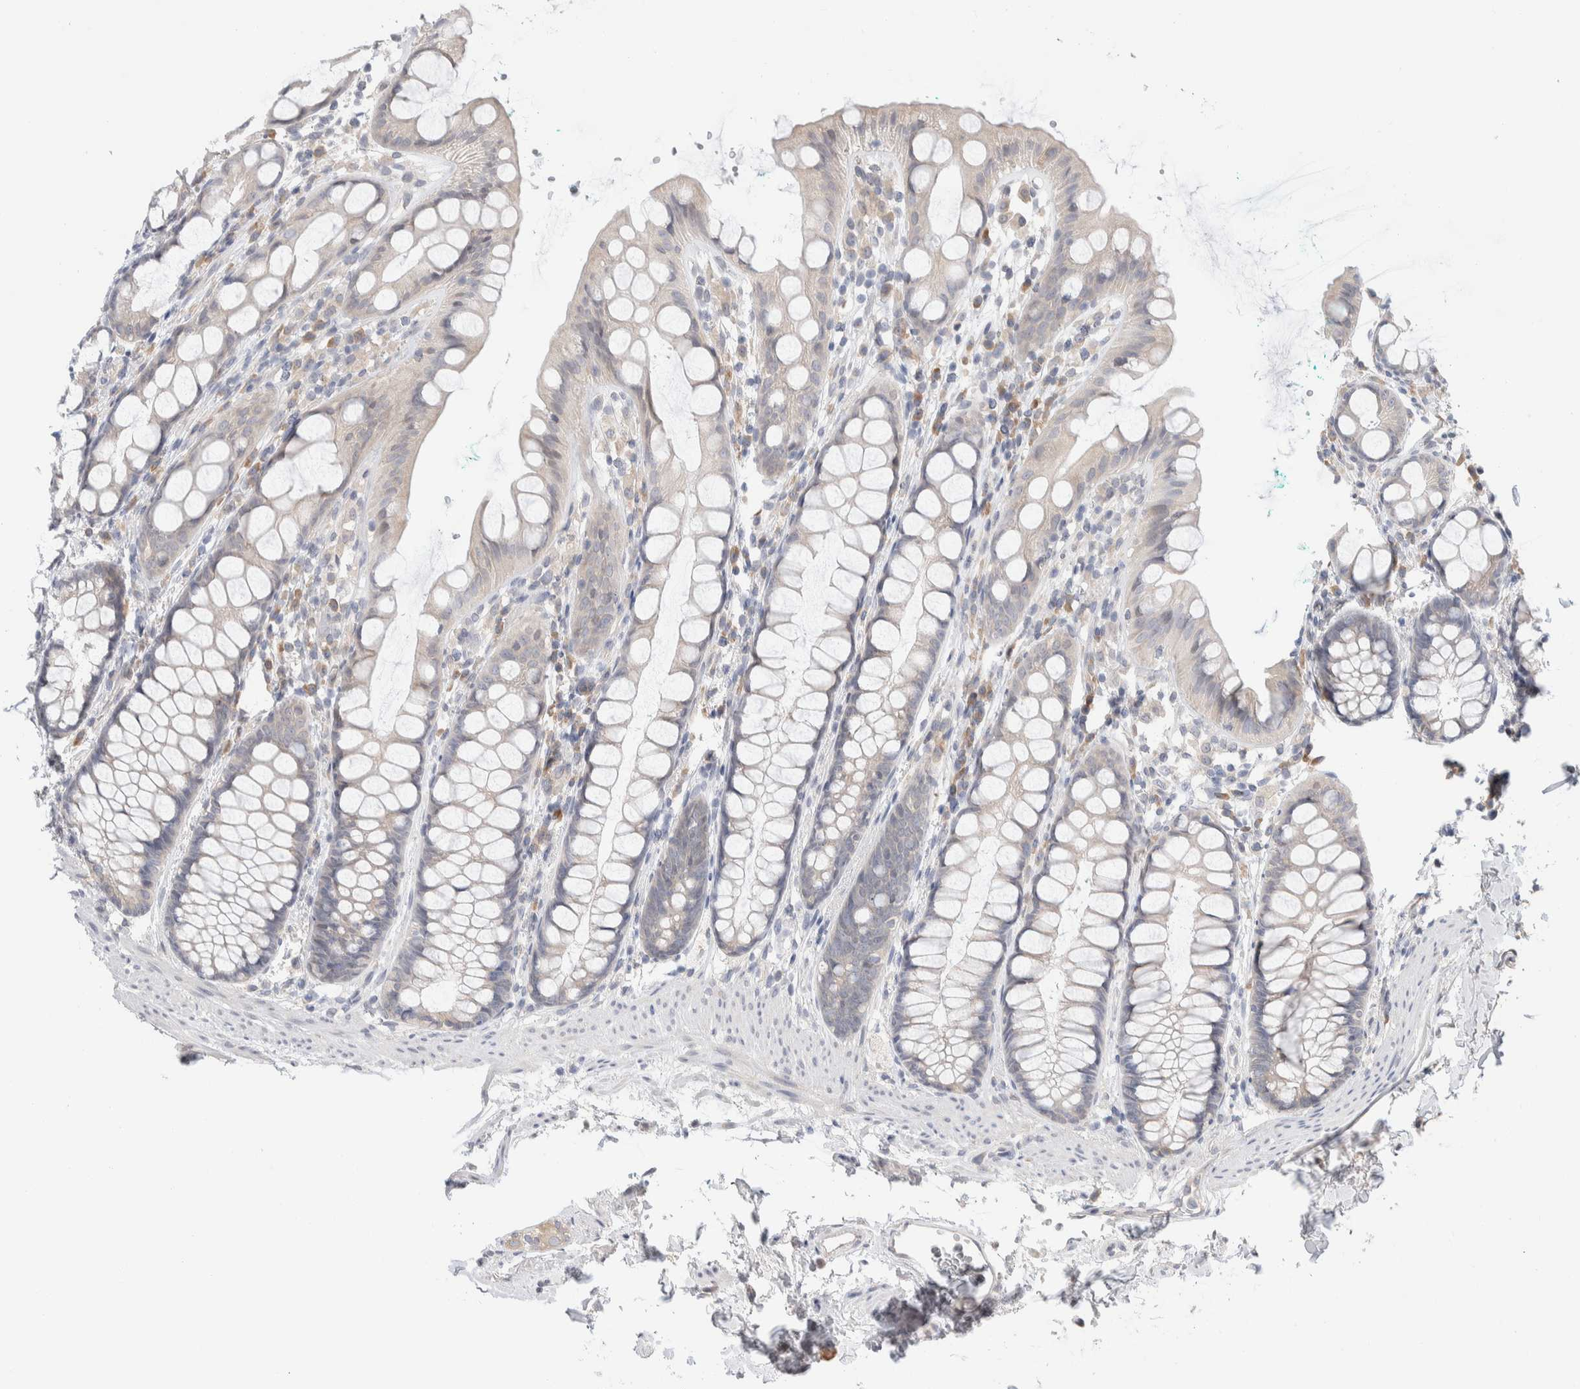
{"staining": {"intensity": "weak", "quantity": "<25%", "location": "cytoplasmic/membranous"}, "tissue": "rectum", "cell_type": "Glandular cells", "image_type": "normal", "snomed": [{"axis": "morphology", "description": "Normal tissue, NOS"}, {"axis": "topography", "description": "Rectum"}], "caption": "This histopathology image is of benign rectum stained with immunohistochemistry to label a protein in brown with the nuclei are counter-stained blue. There is no expression in glandular cells.", "gene": "RUSF1", "patient": {"sex": "female", "age": 65}}